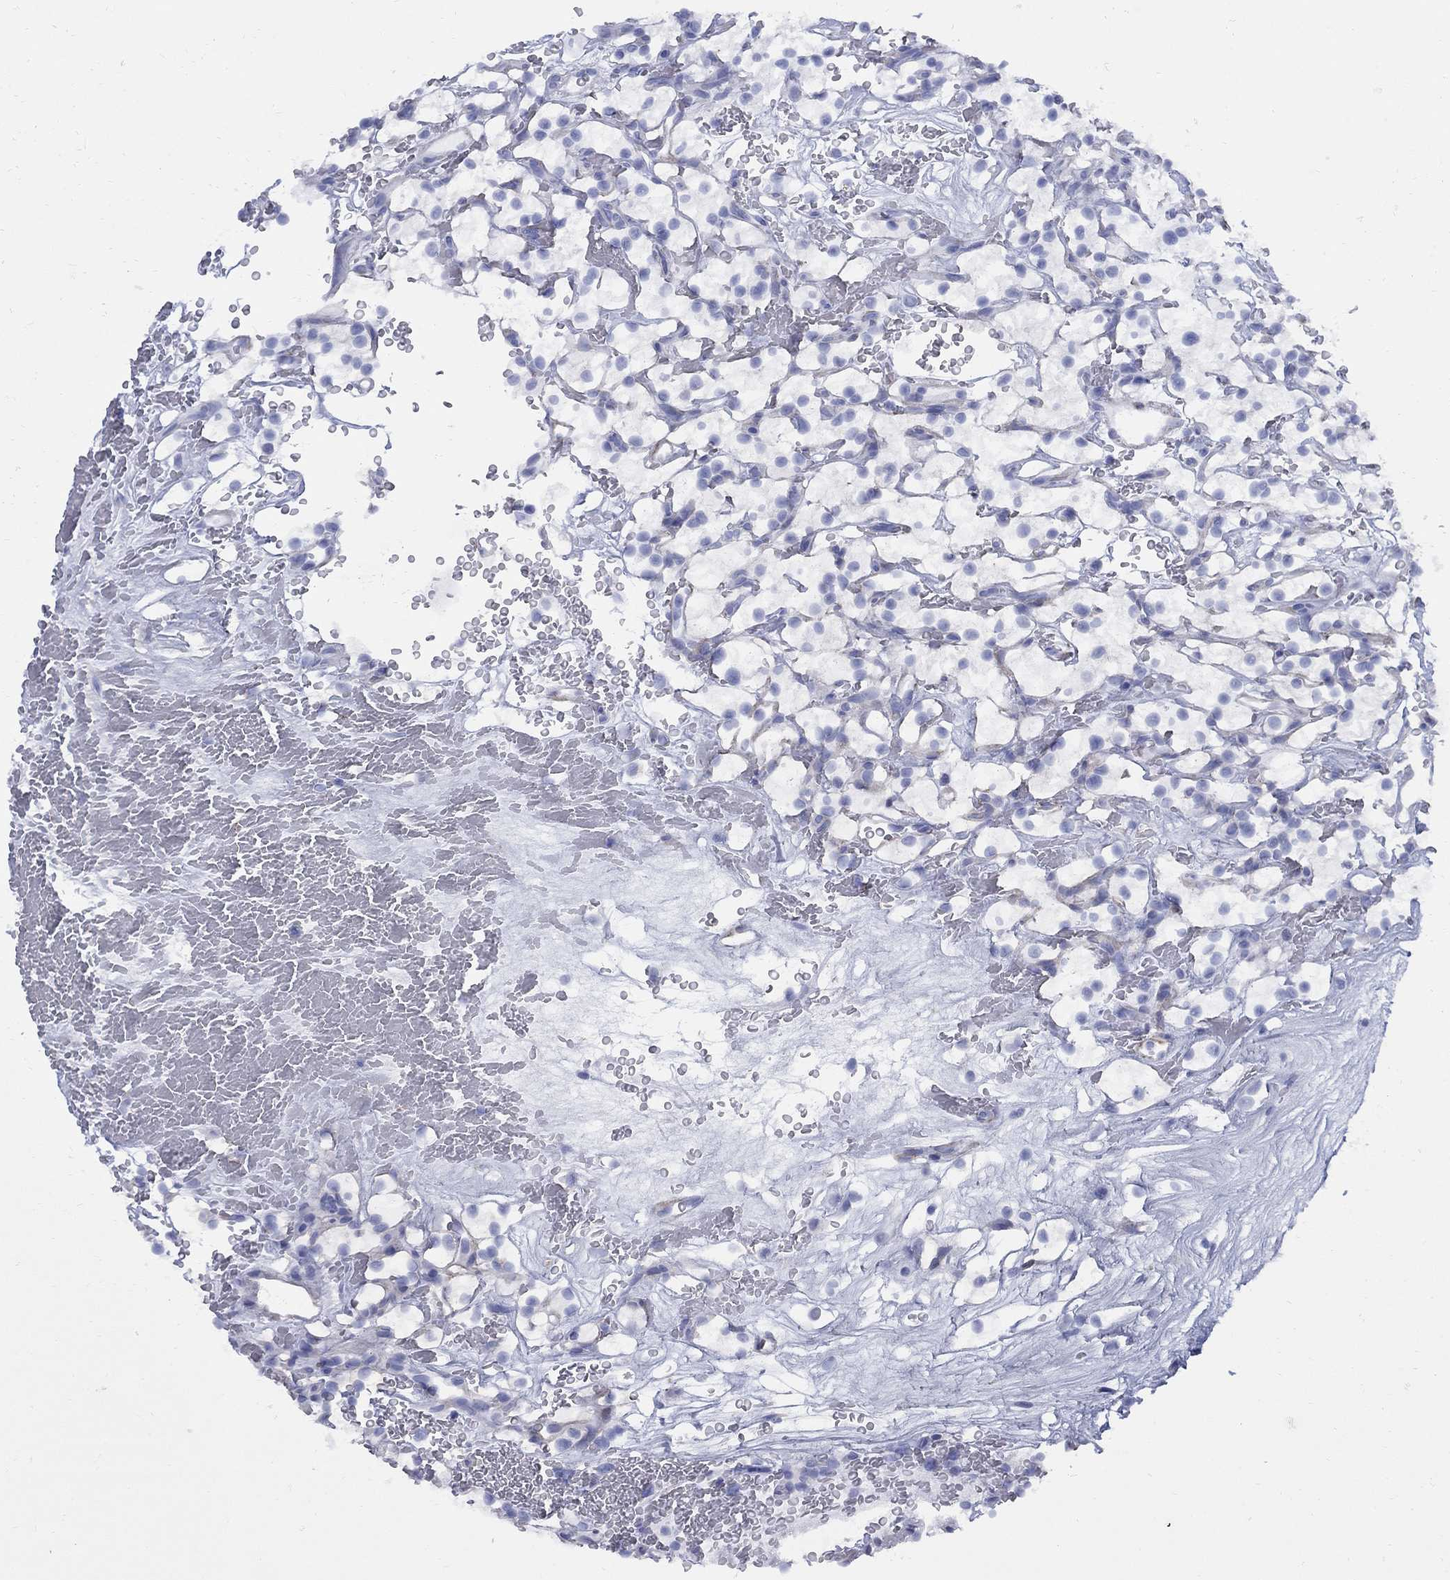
{"staining": {"intensity": "negative", "quantity": "none", "location": "none"}, "tissue": "renal cancer", "cell_type": "Tumor cells", "image_type": "cancer", "snomed": [{"axis": "morphology", "description": "Adenocarcinoma, NOS"}, {"axis": "topography", "description": "Kidney"}], "caption": "The image reveals no significant staining in tumor cells of renal adenocarcinoma.", "gene": "SEPTIN8", "patient": {"sex": "female", "age": 64}}